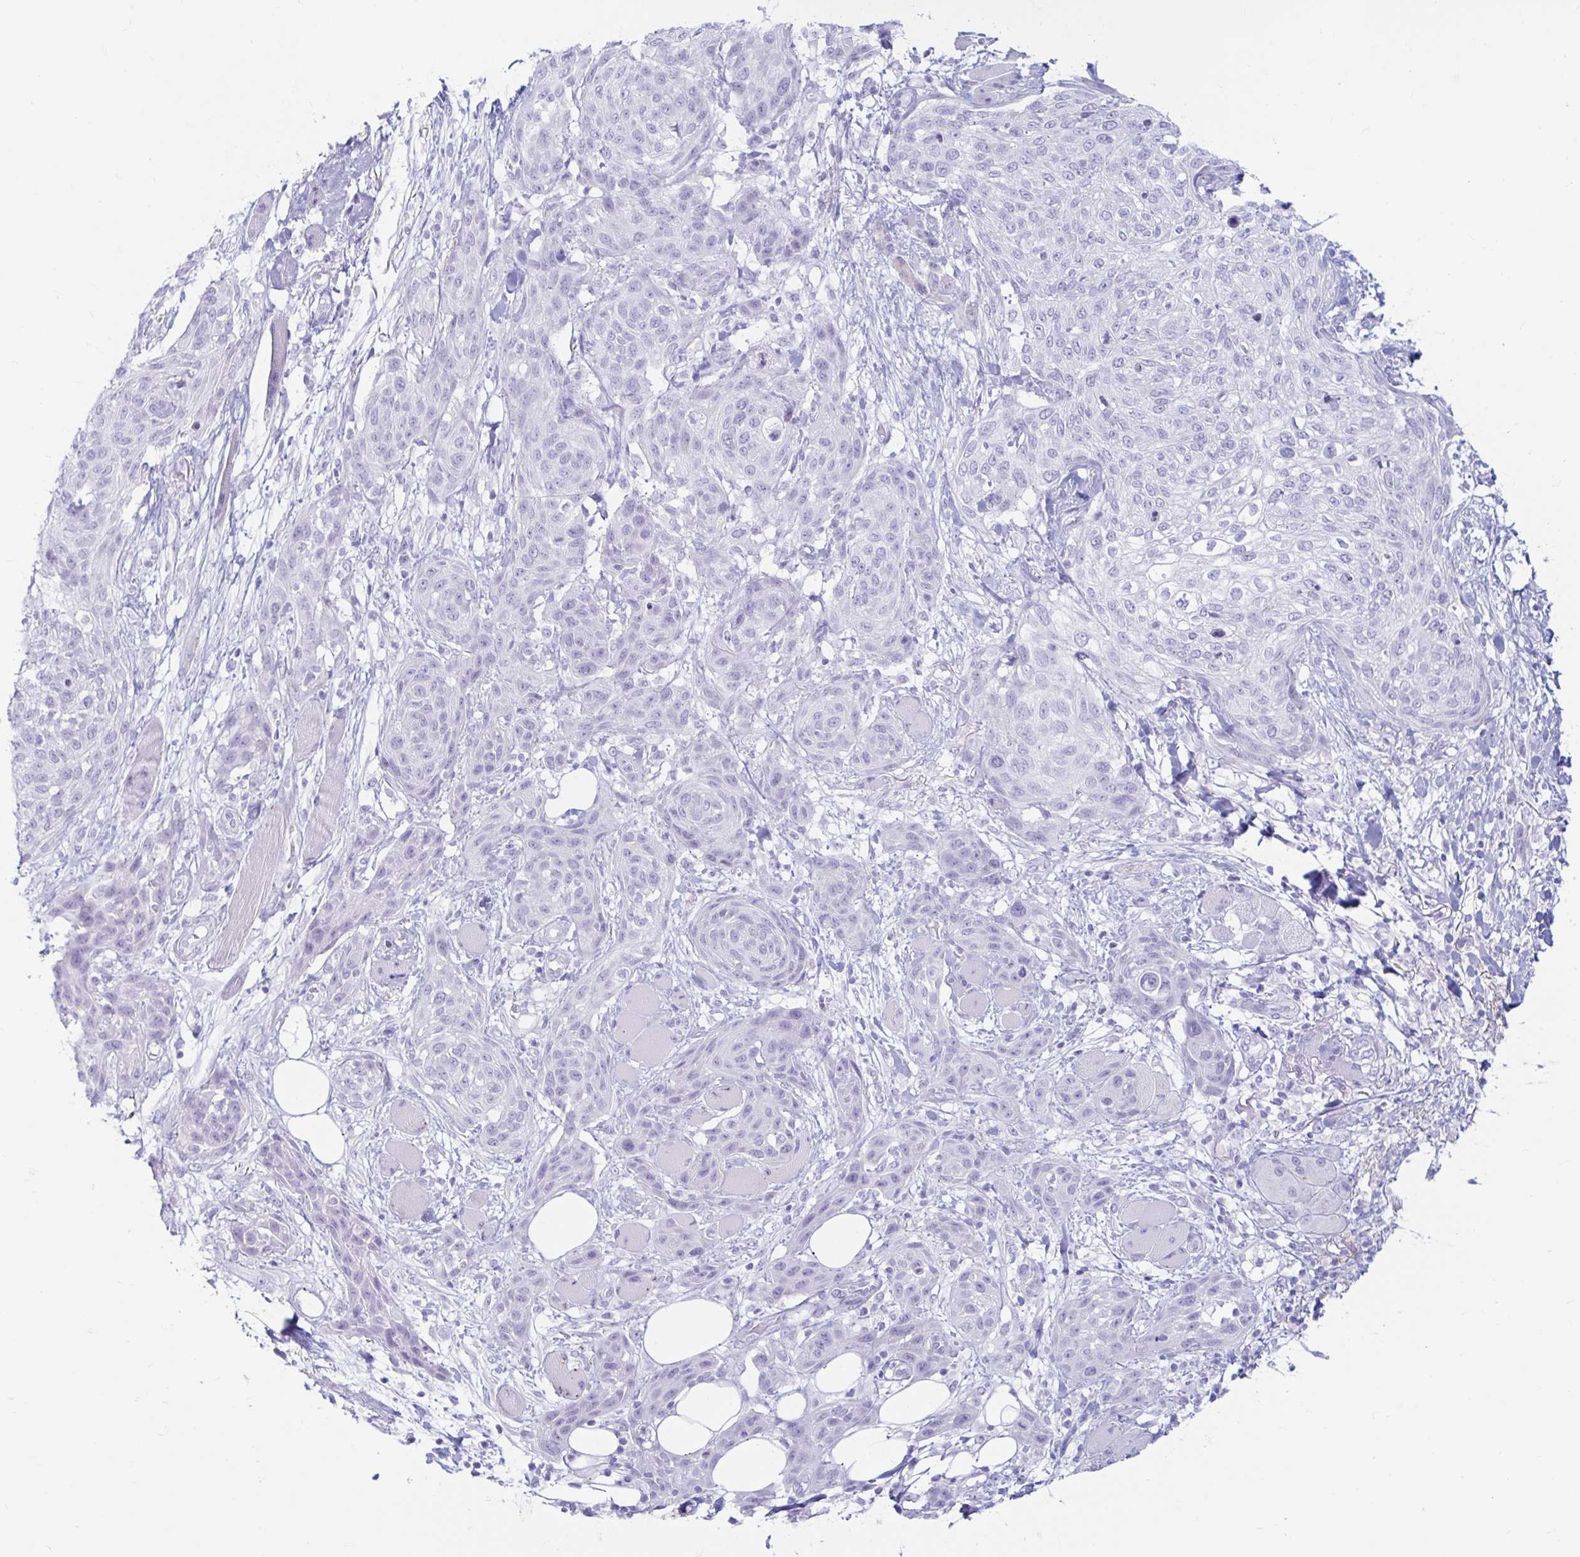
{"staining": {"intensity": "negative", "quantity": "none", "location": "none"}, "tissue": "skin cancer", "cell_type": "Tumor cells", "image_type": "cancer", "snomed": [{"axis": "morphology", "description": "Squamous cell carcinoma, NOS"}, {"axis": "topography", "description": "Skin"}], "caption": "Immunohistochemistry (IHC) histopathology image of neoplastic tissue: human skin cancer (squamous cell carcinoma) stained with DAB reveals no significant protein staining in tumor cells.", "gene": "ERICH6", "patient": {"sex": "female", "age": 87}}